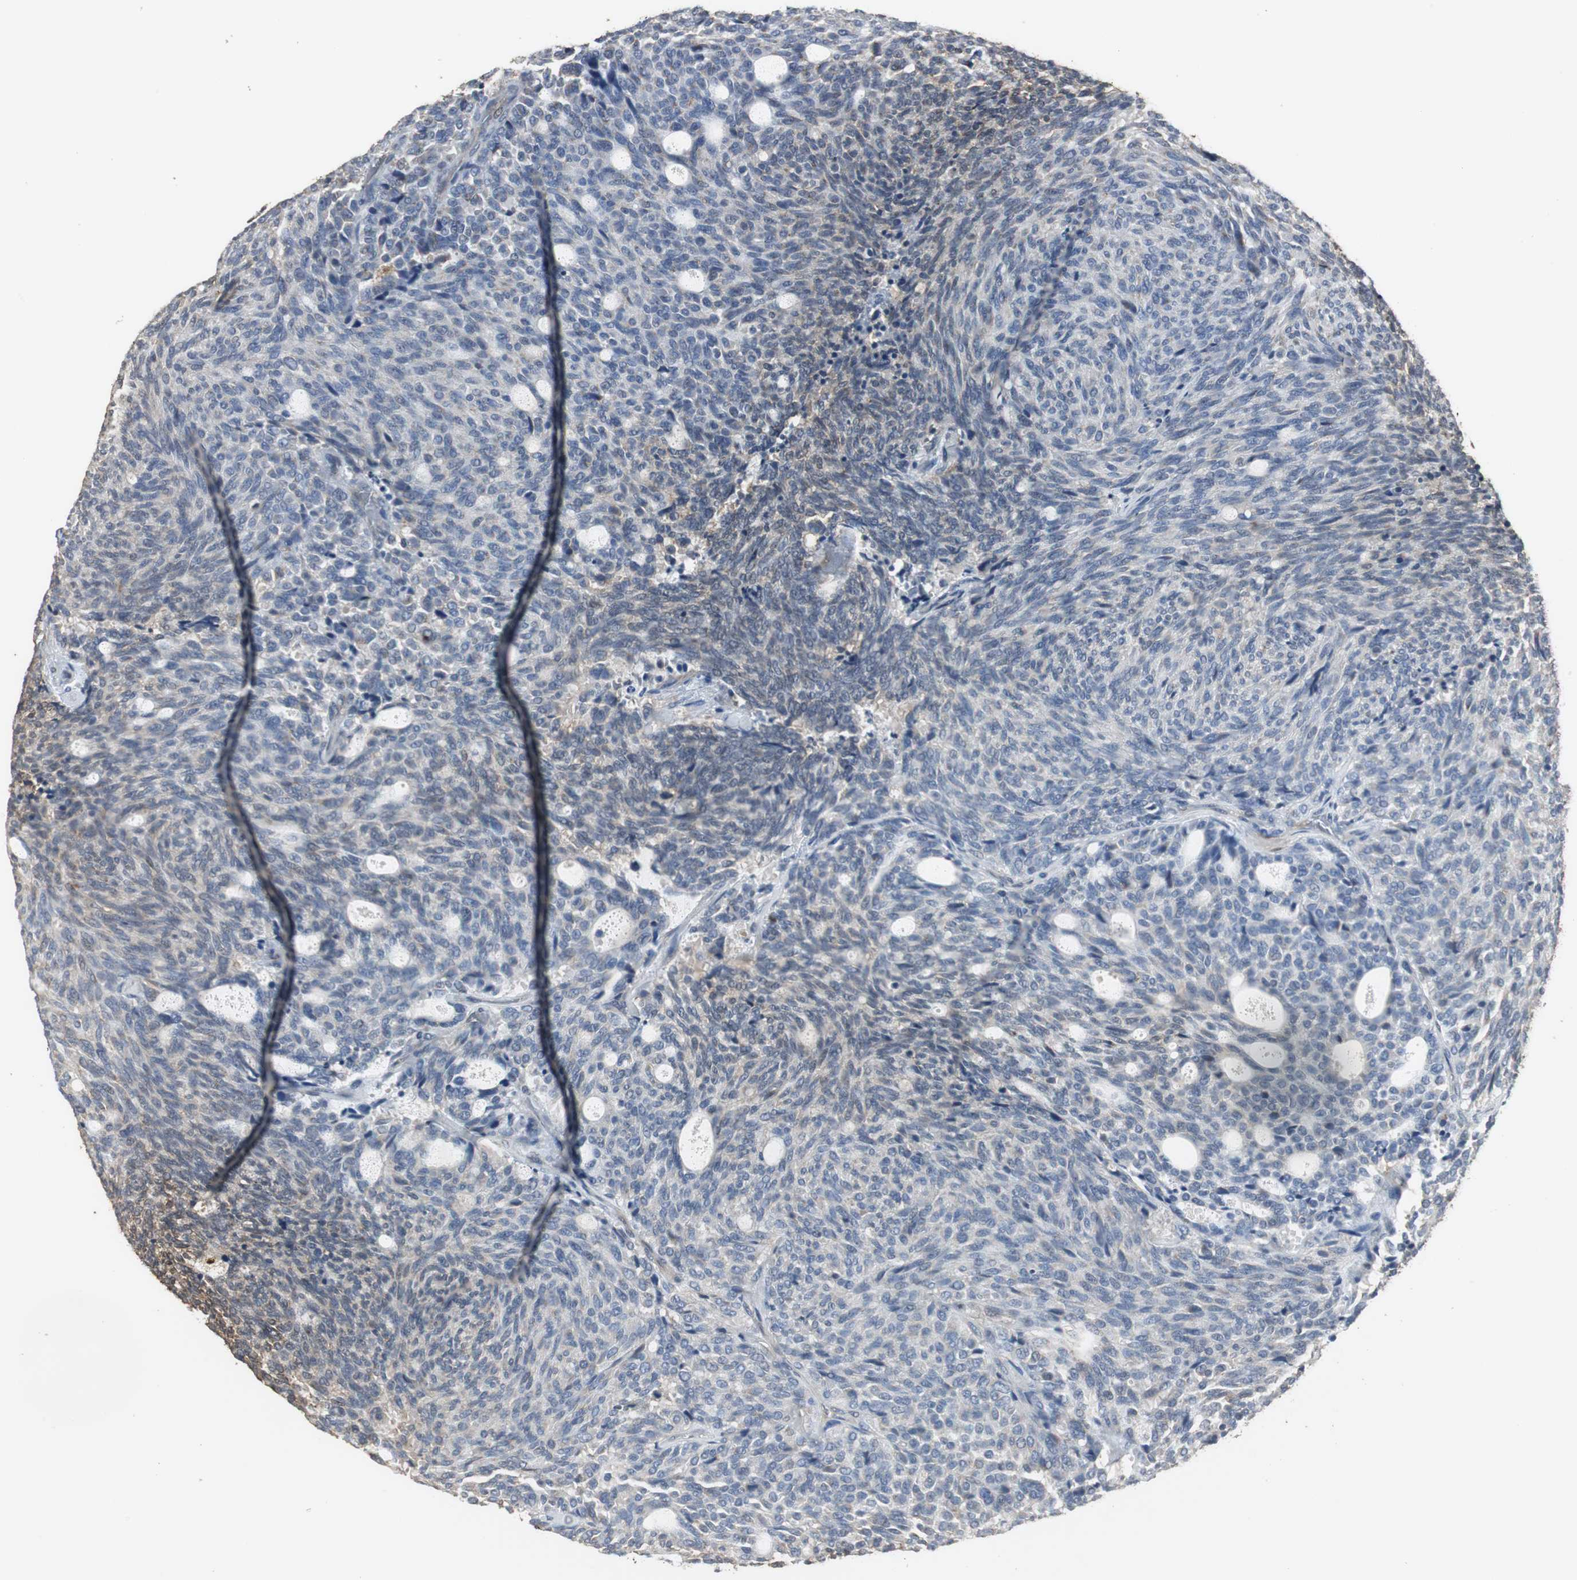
{"staining": {"intensity": "weak", "quantity": "25%-75%", "location": "cytoplasmic/membranous"}, "tissue": "carcinoid", "cell_type": "Tumor cells", "image_type": "cancer", "snomed": [{"axis": "morphology", "description": "Carcinoid, malignant, NOS"}, {"axis": "topography", "description": "Pancreas"}], "caption": "This is an image of IHC staining of malignant carcinoid, which shows weak positivity in the cytoplasmic/membranous of tumor cells.", "gene": "JTB", "patient": {"sex": "female", "age": 54}}